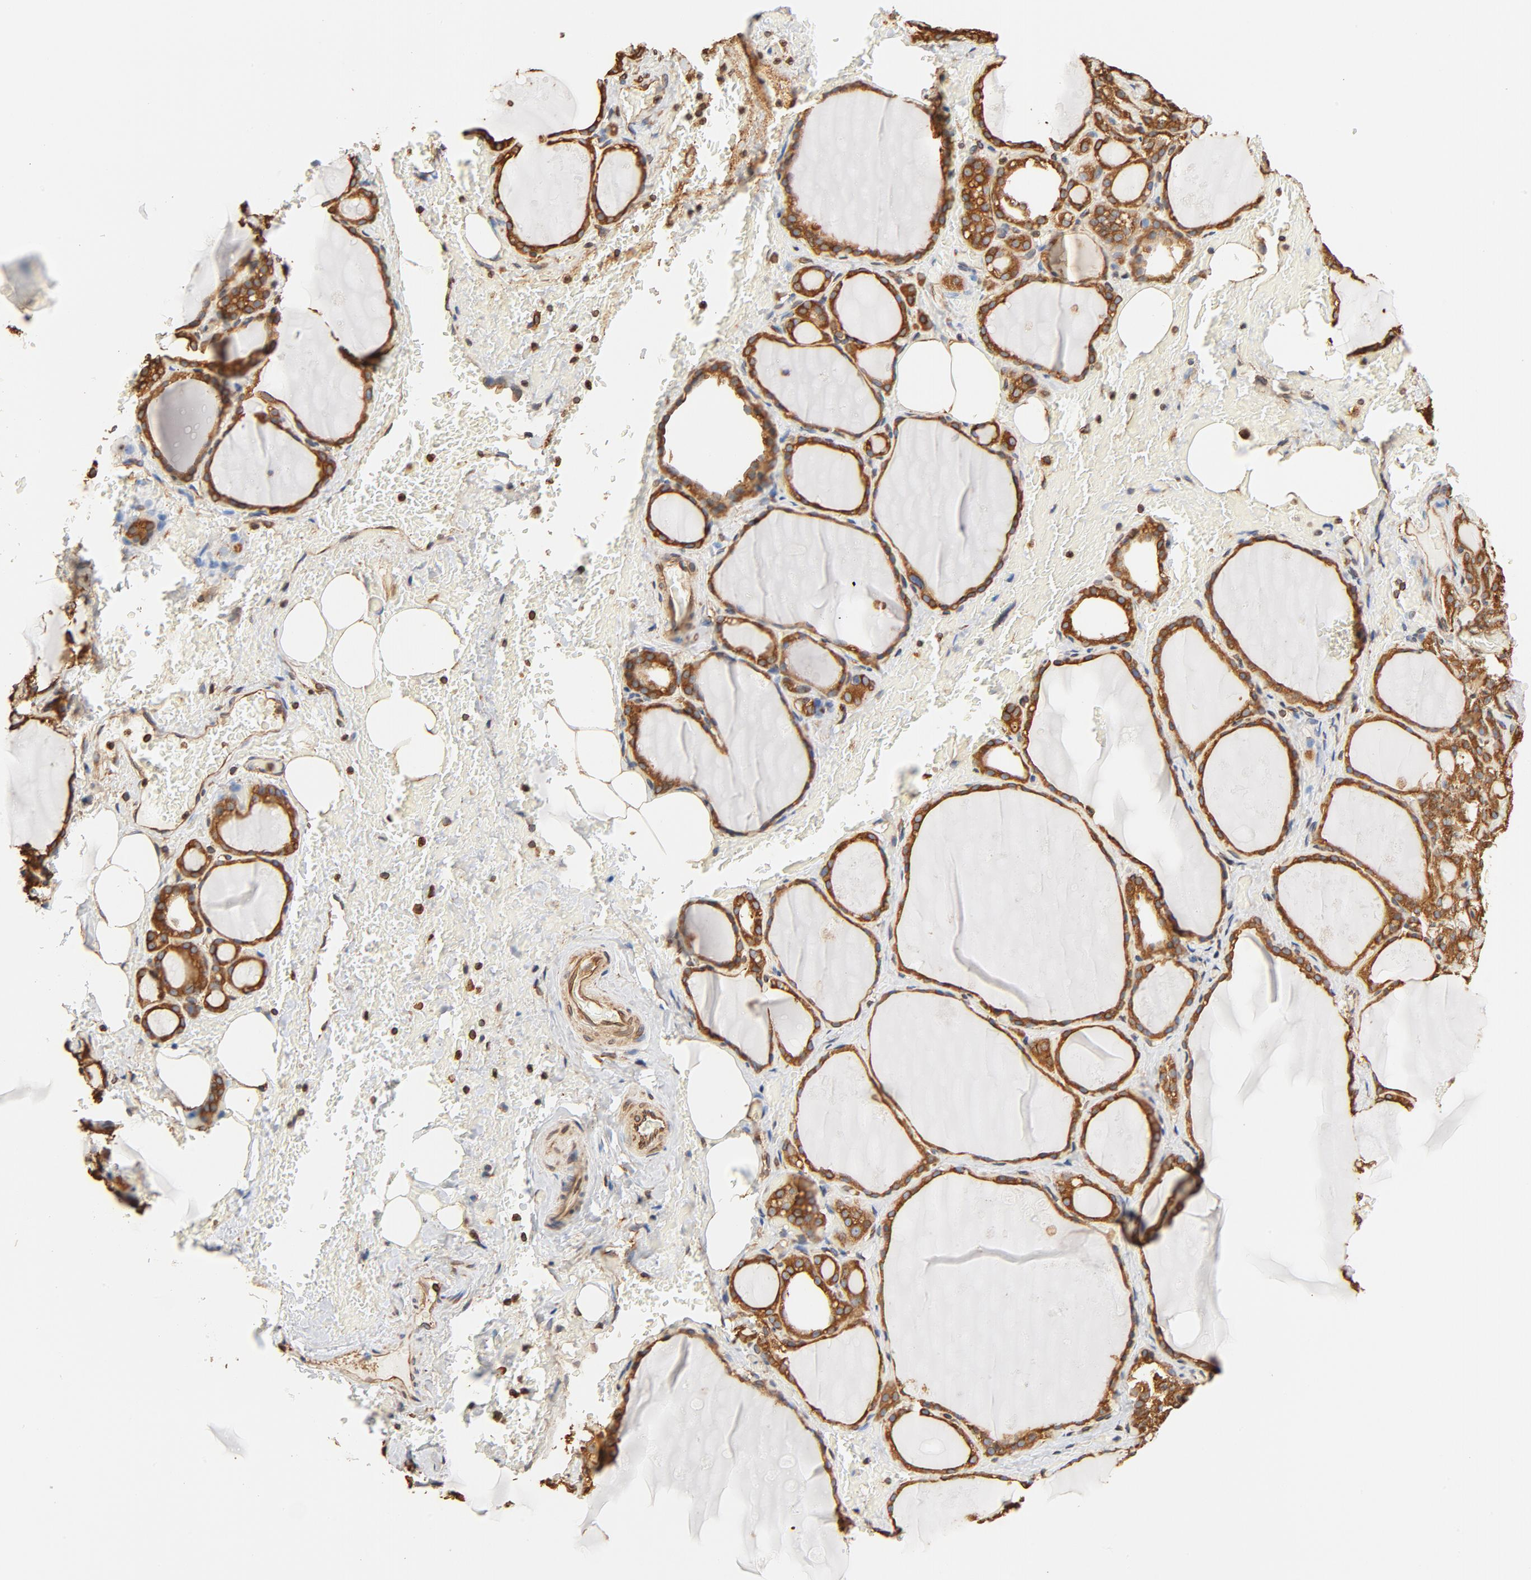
{"staining": {"intensity": "strong", "quantity": ">75%", "location": "cytoplasmic/membranous"}, "tissue": "thyroid gland", "cell_type": "Glandular cells", "image_type": "normal", "snomed": [{"axis": "morphology", "description": "Normal tissue, NOS"}, {"axis": "topography", "description": "Thyroid gland"}], "caption": "Immunohistochemical staining of unremarkable human thyroid gland displays strong cytoplasmic/membranous protein expression in approximately >75% of glandular cells. Ihc stains the protein in brown and the nuclei are stained blue.", "gene": "BCAP31", "patient": {"sex": "male", "age": 61}}